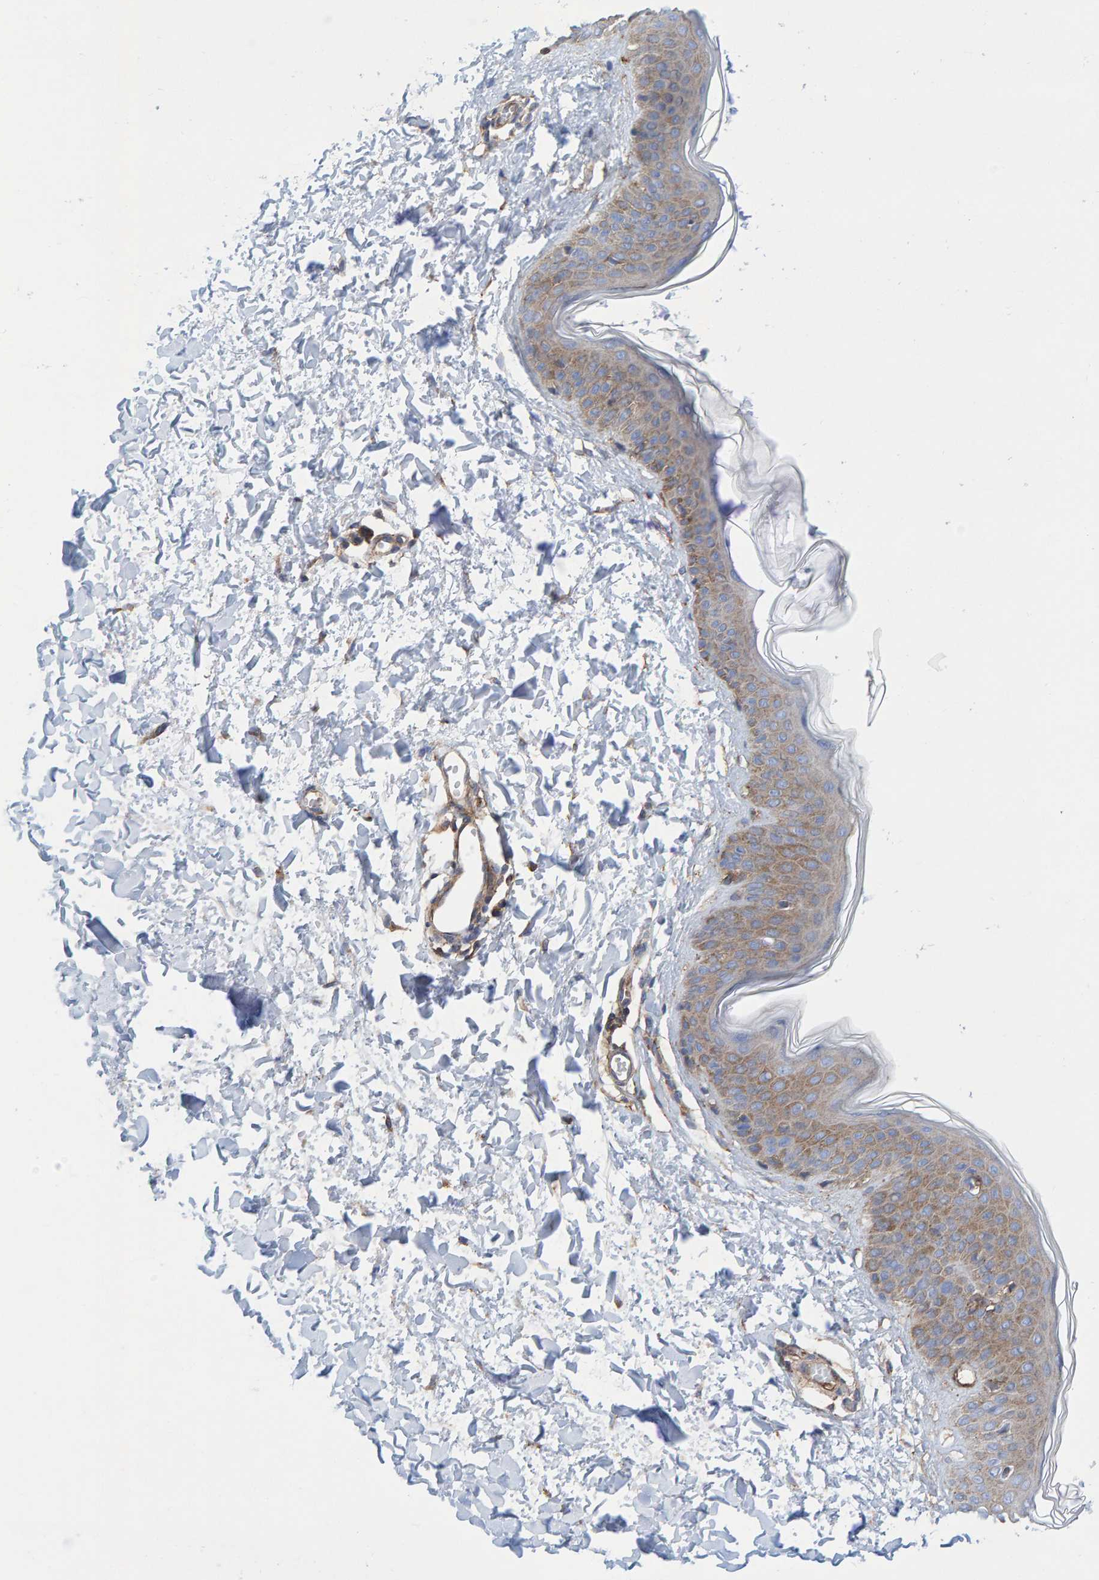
{"staining": {"intensity": "strong", "quantity": ">75%", "location": "cytoplasmic/membranous"}, "tissue": "skin", "cell_type": "Fibroblasts", "image_type": "normal", "snomed": [{"axis": "morphology", "description": "Normal tissue, NOS"}, {"axis": "topography", "description": "Skin"}], "caption": "Immunohistochemical staining of normal human skin reveals >75% levels of strong cytoplasmic/membranous protein staining in about >75% of fibroblasts. Using DAB (3,3'-diaminobenzidine) (brown) and hematoxylin (blue) stains, captured at high magnification using brightfield microscopy.", "gene": "MVP", "patient": {"sex": "female", "age": 17}}